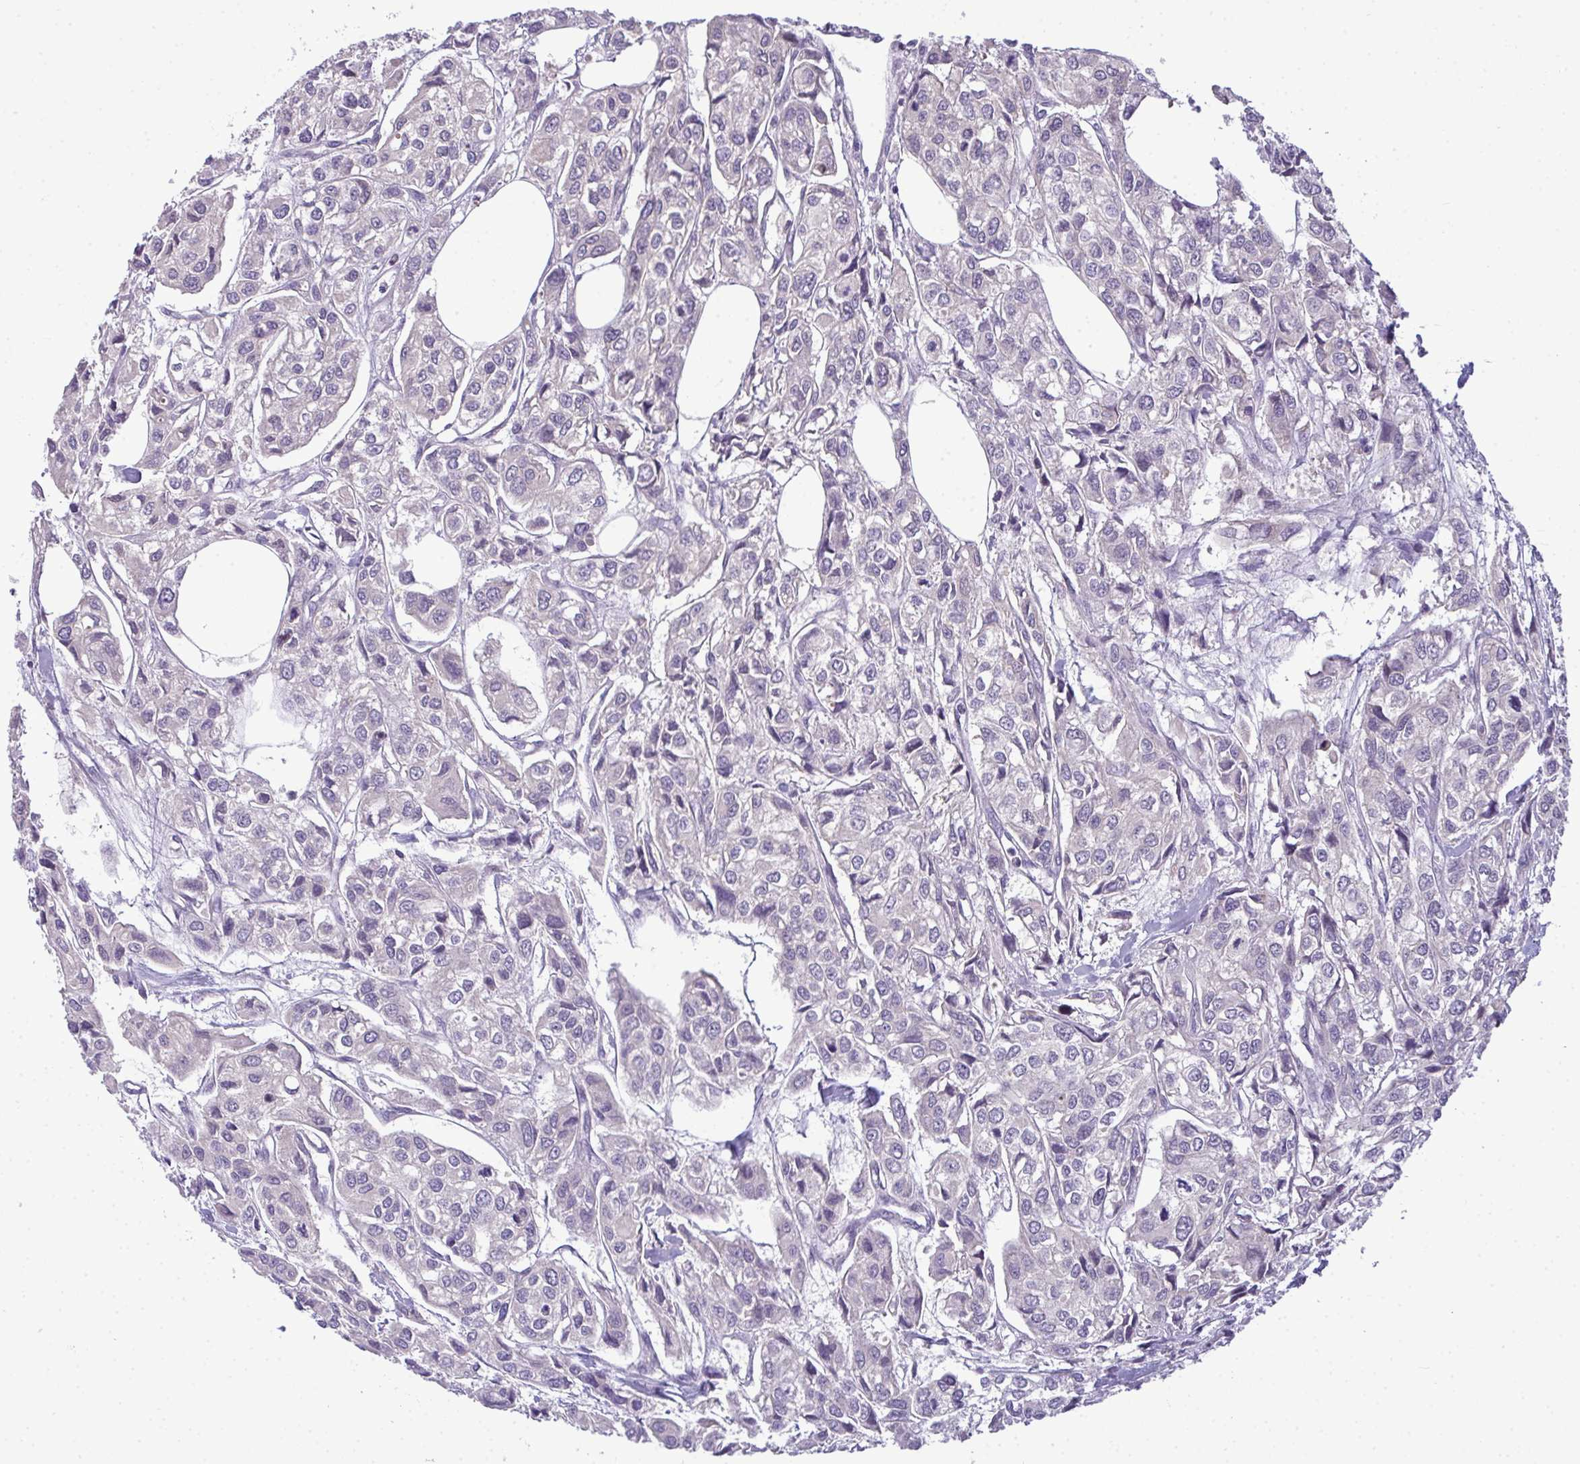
{"staining": {"intensity": "negative", "quantity": "none", "location": "none"}, "tissue": "urothelial cancer", "cell_type": "Tumor cells", "image_type": "cancer", "snomed": [{"axis": "morphology", "description": "Urothelial carcinoma, High grade"}, {"axis": "topography", "description": "Urinary bladder"}], "caption": "An IHC histopathology image of urothelial carcinoma (high-grade) is shown. There is no staining in tumor cells of urothelial carcinoma (high-grade).", "gene": "NT5C1A", "patient": {"sex": "male", "age": 67}}